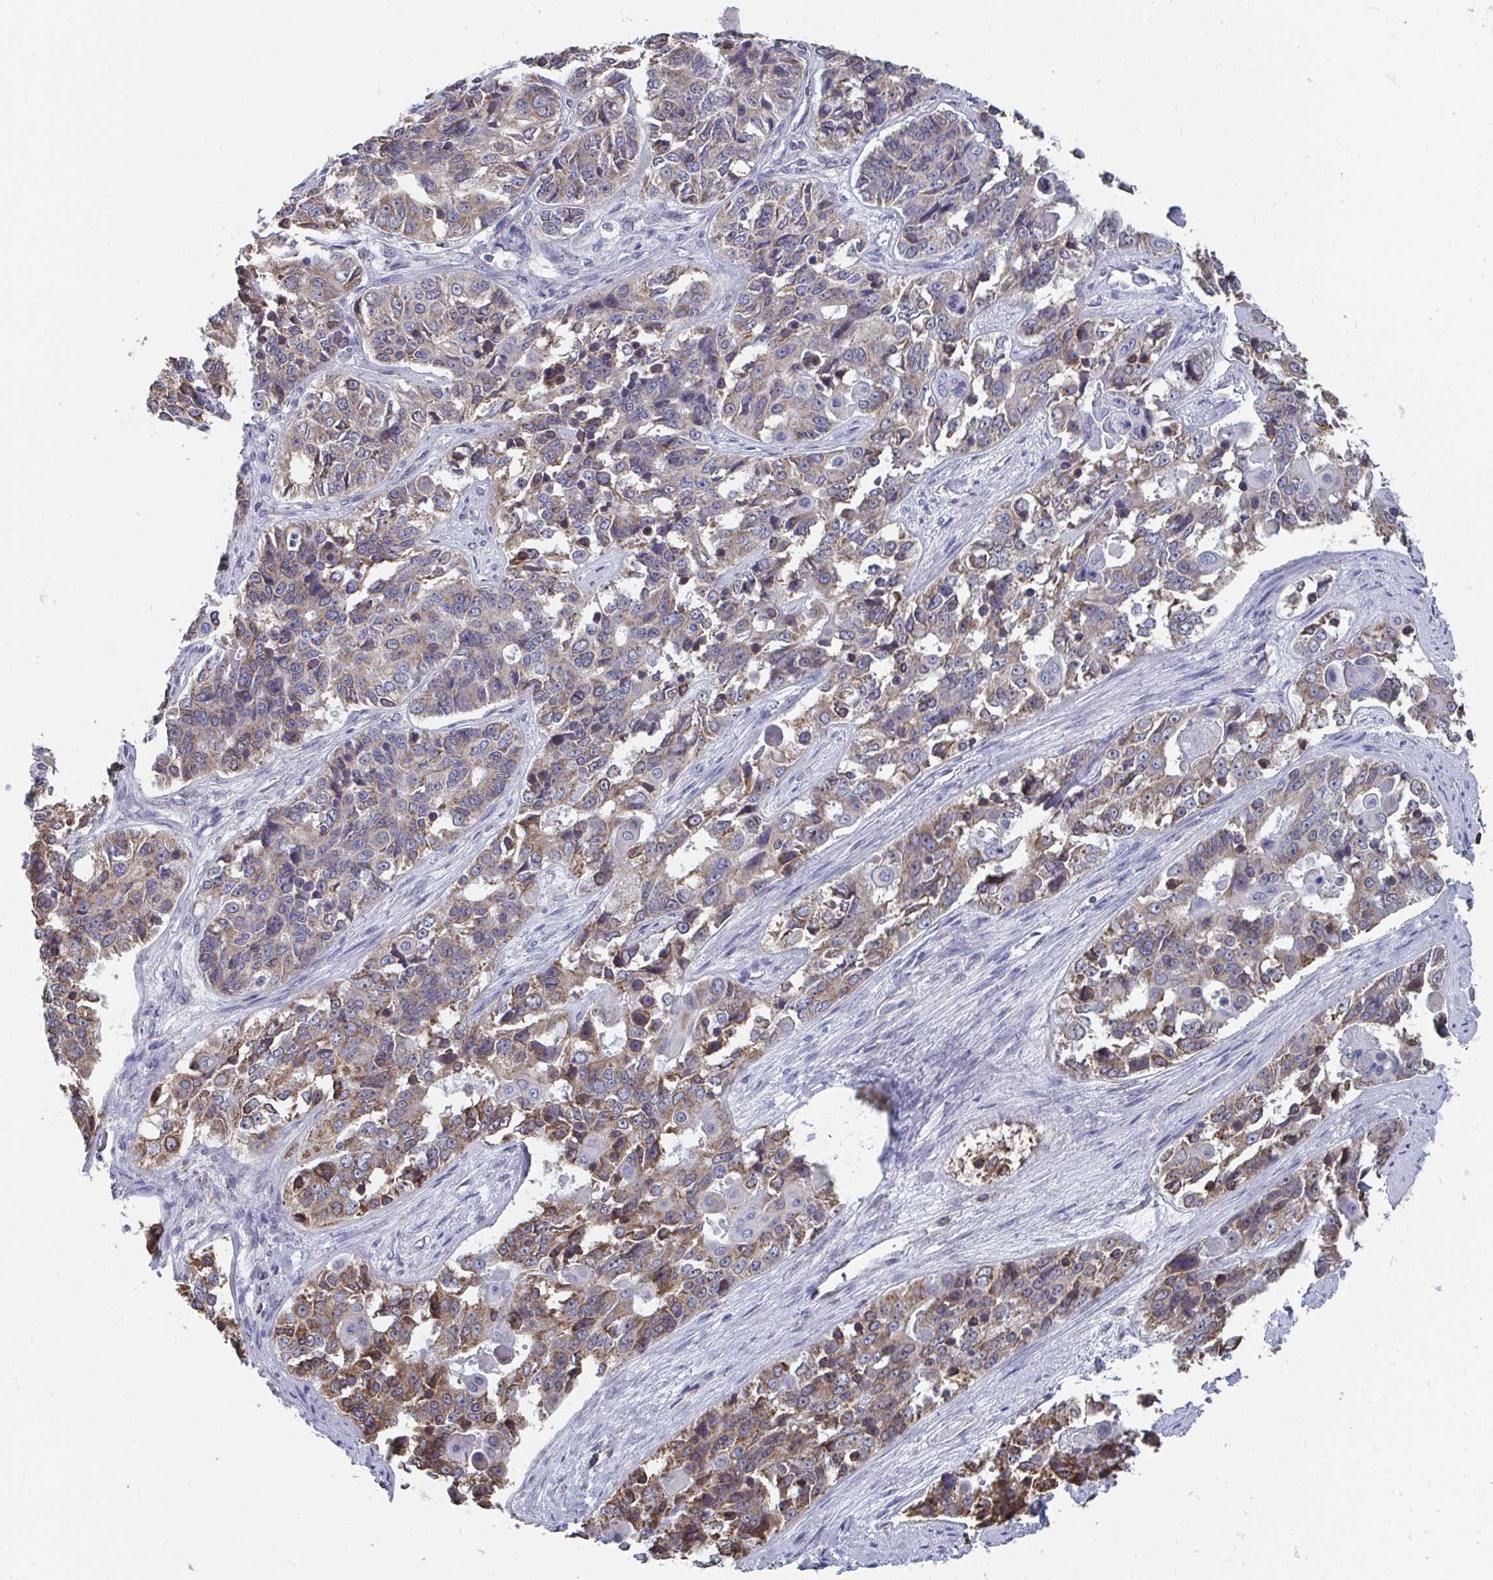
{"staining": {"intensity": "weak", "quantity": ">75%", "location": "cytoplasmic/membranous"}, "tissue": "ovarian cancer", "cell_type": "Tumor cells", "image_type": "cancer", "snomed": [{"axis": "morphology", "description": "Carcinoma, endometroid"}, {"axis": "topography", "description": "Ovary"}], "caption": "Immunohistochemical staining of ovarian endometroid carcinoma demonstrates weak cytoplasmic/membranous protein staining in about >75% of tumor cells.", "gene": "ELAVL1", "patient": {"sex": "female", "age": 51}}